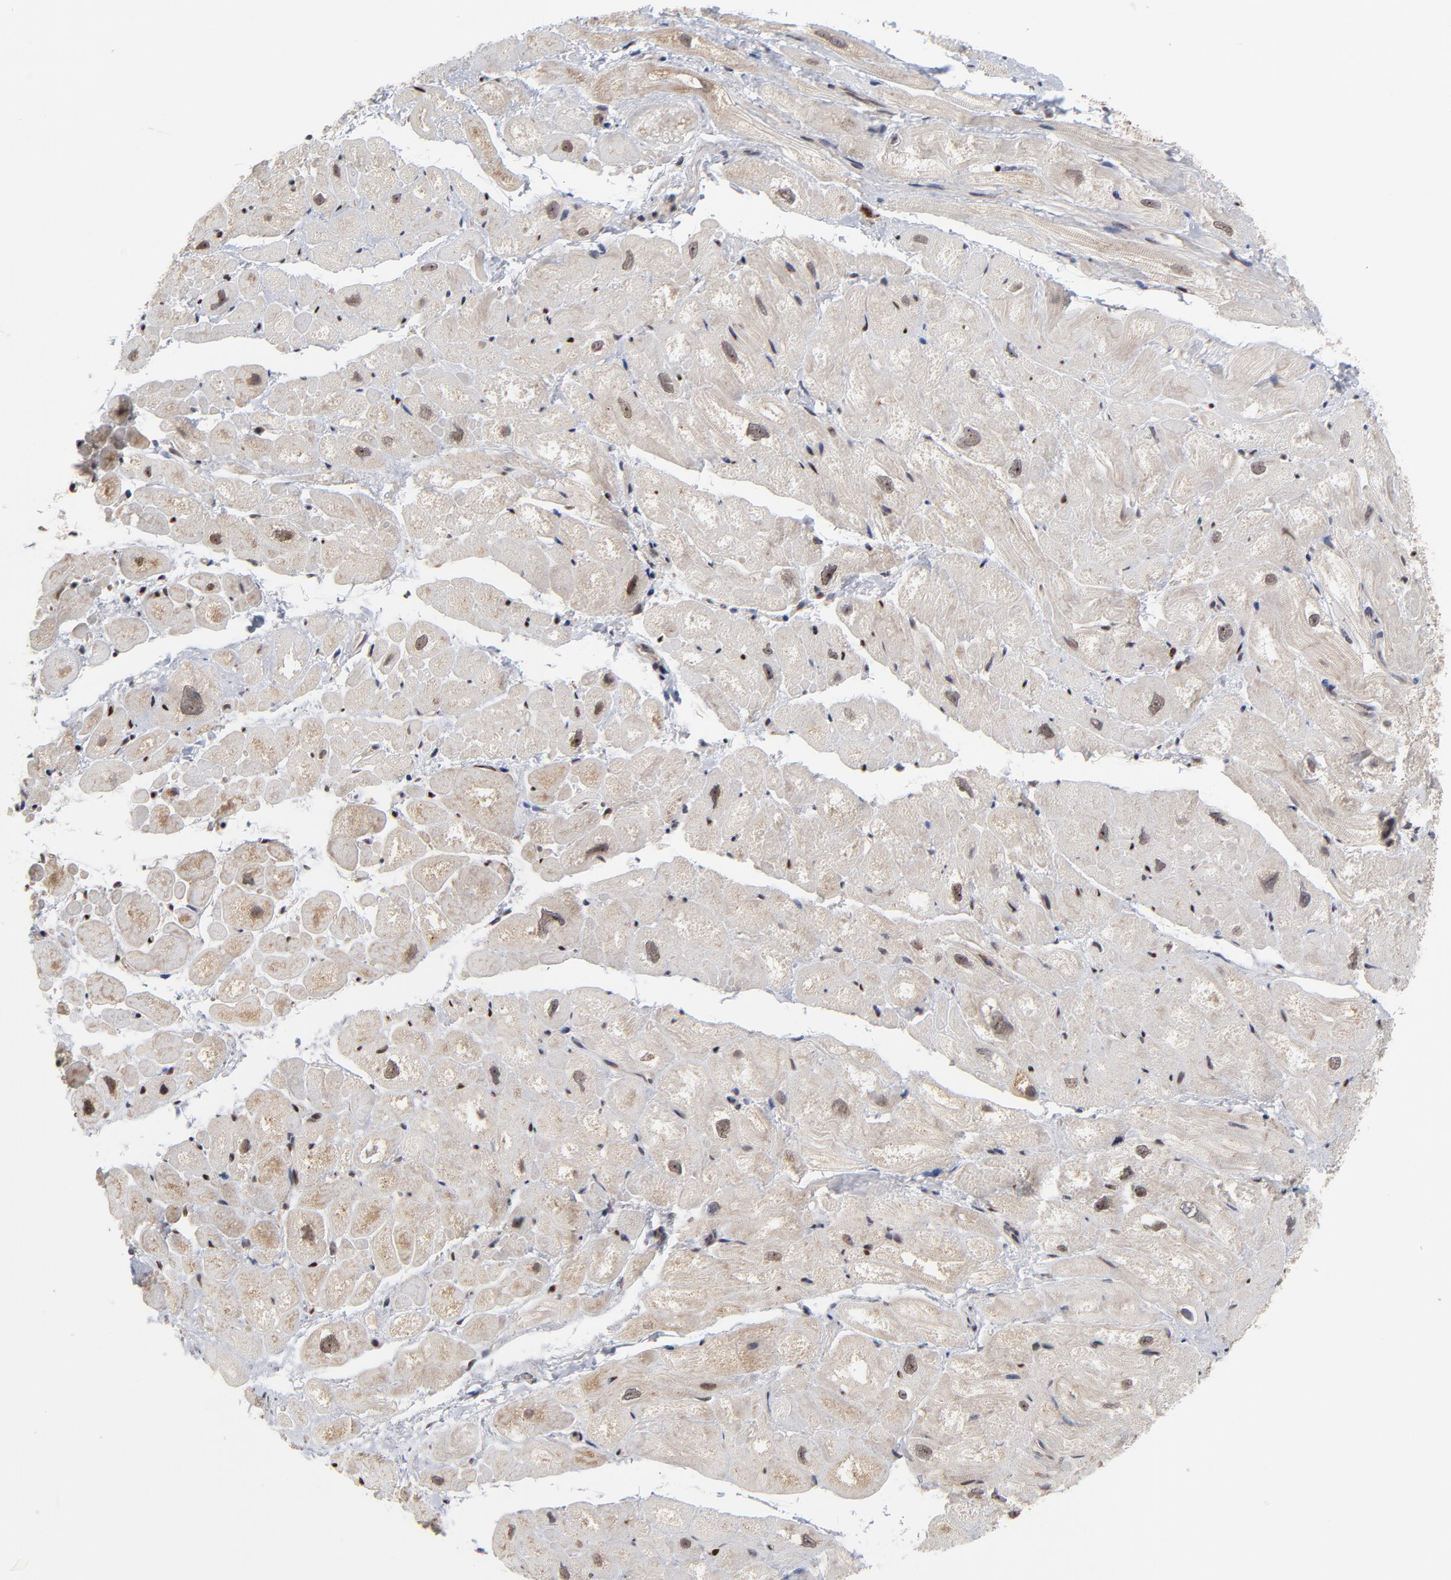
{"staining": {"intensity": "negative", "quantity": "none", "location": "none"}, "tissue": "heart muscle", "cell_type": "Cardiomyocytes", "image_type": "normal", "snomed": [{"axis": "morphology", "description": "Normal tissue, NOS"}, {"axis": "topography", "description": "Heart"}], "caption": "Micrograph shows no protein positivity in cardiomyocytes of unremarkable heart muscle.", "gene": "ZNF419", "patient": {"sex": "male", "age": 49}}